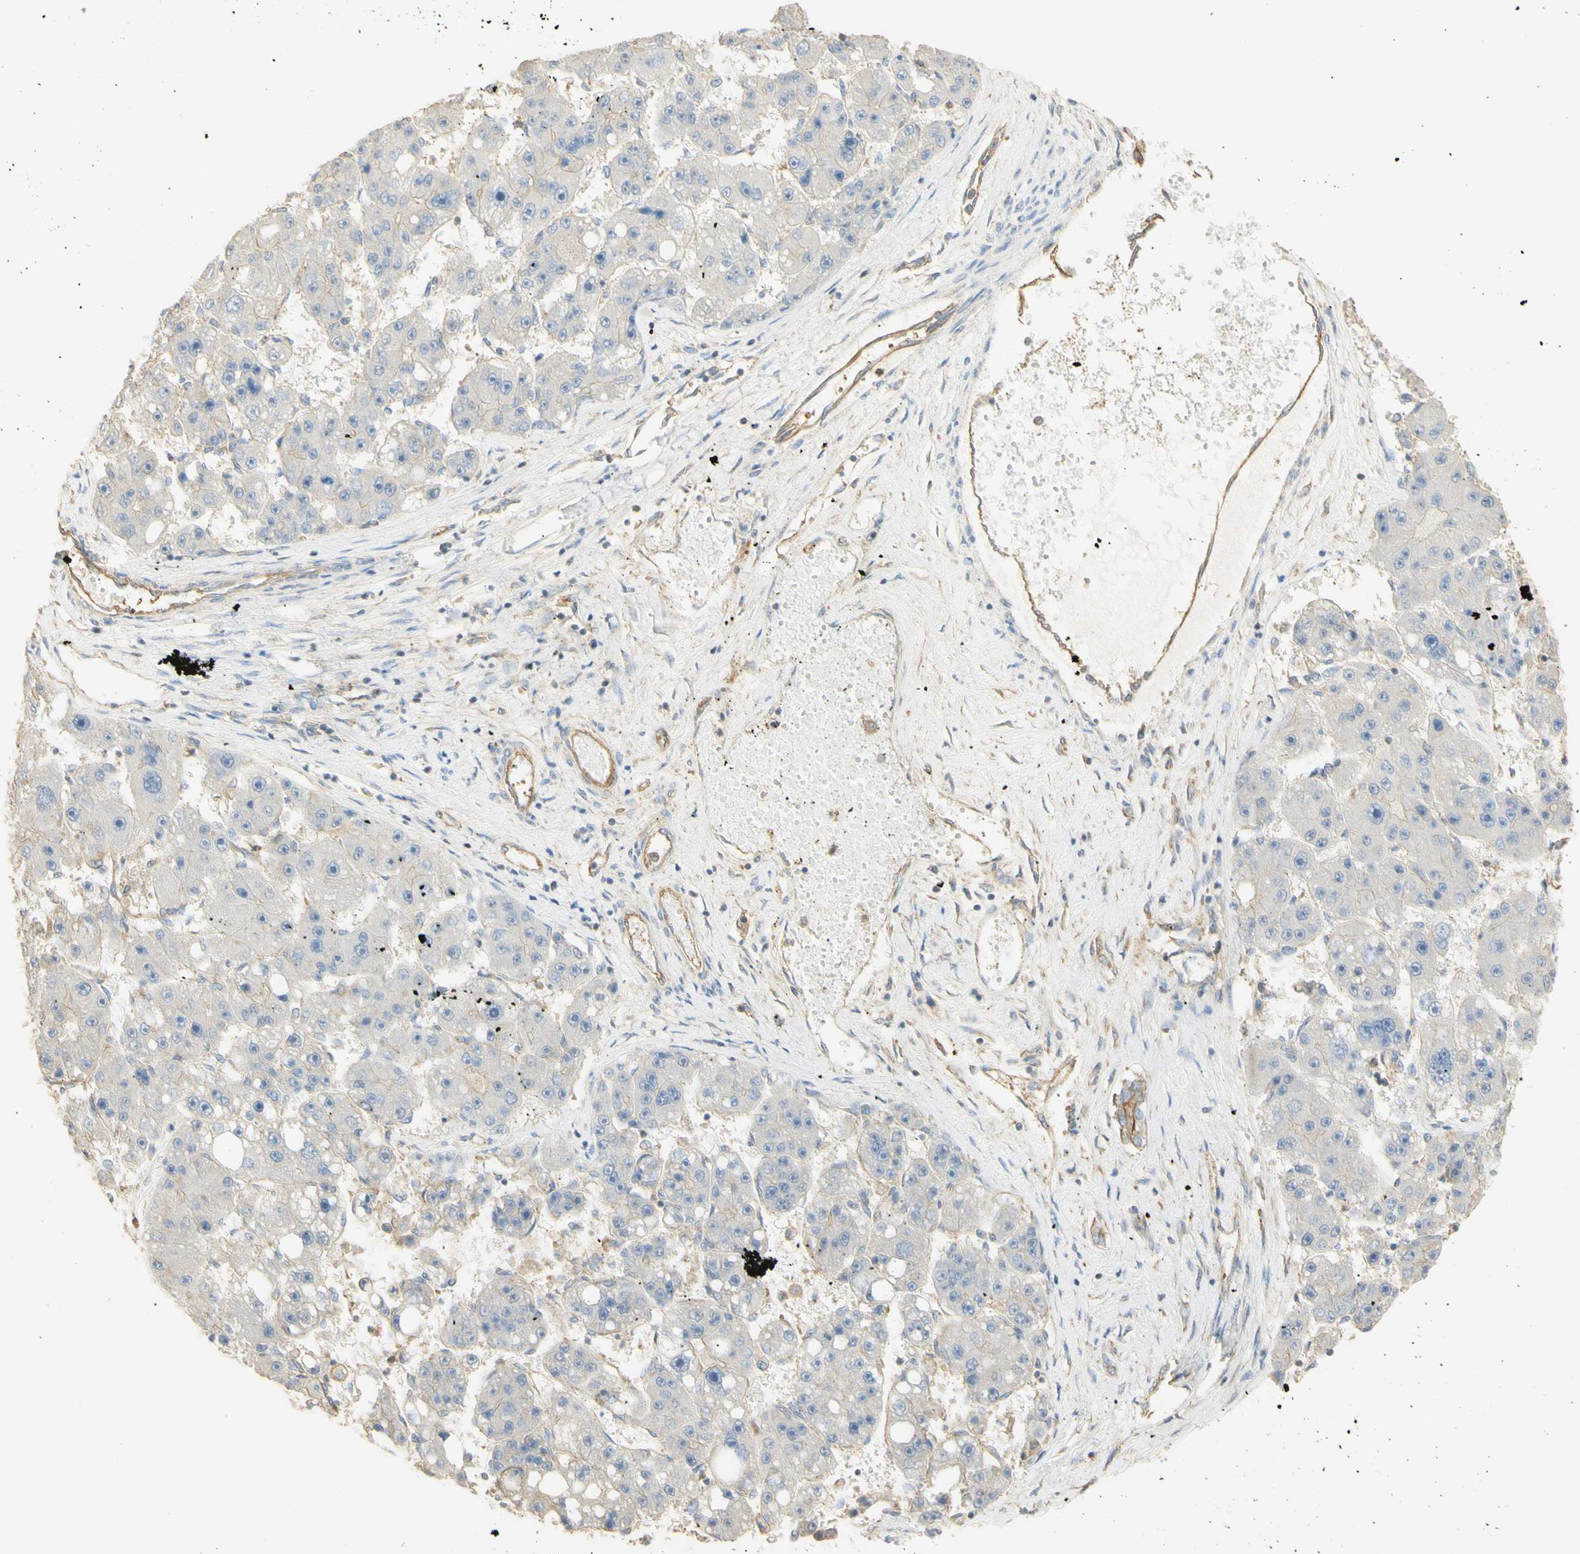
{"staining": {"intensity": "negative", "quantity": "none", "location": "none"}, "tissue": "liver cancer", "cell_type": "Tumor cells", "image_type": "cancer", "snomed": [{"axis": "morphology", "description": "Carcinoma, Hepatocellular, NOS"}, {"axis": "topography", "description": "Liver"}], "caption": "This is an immunohistochemistry histopathology image of human liver cancer (hepatocellular carcinoma). There is no positivity in tumor cells.", "gene": "KCNE4", "patient": {"sex": "female", "age": 61}}